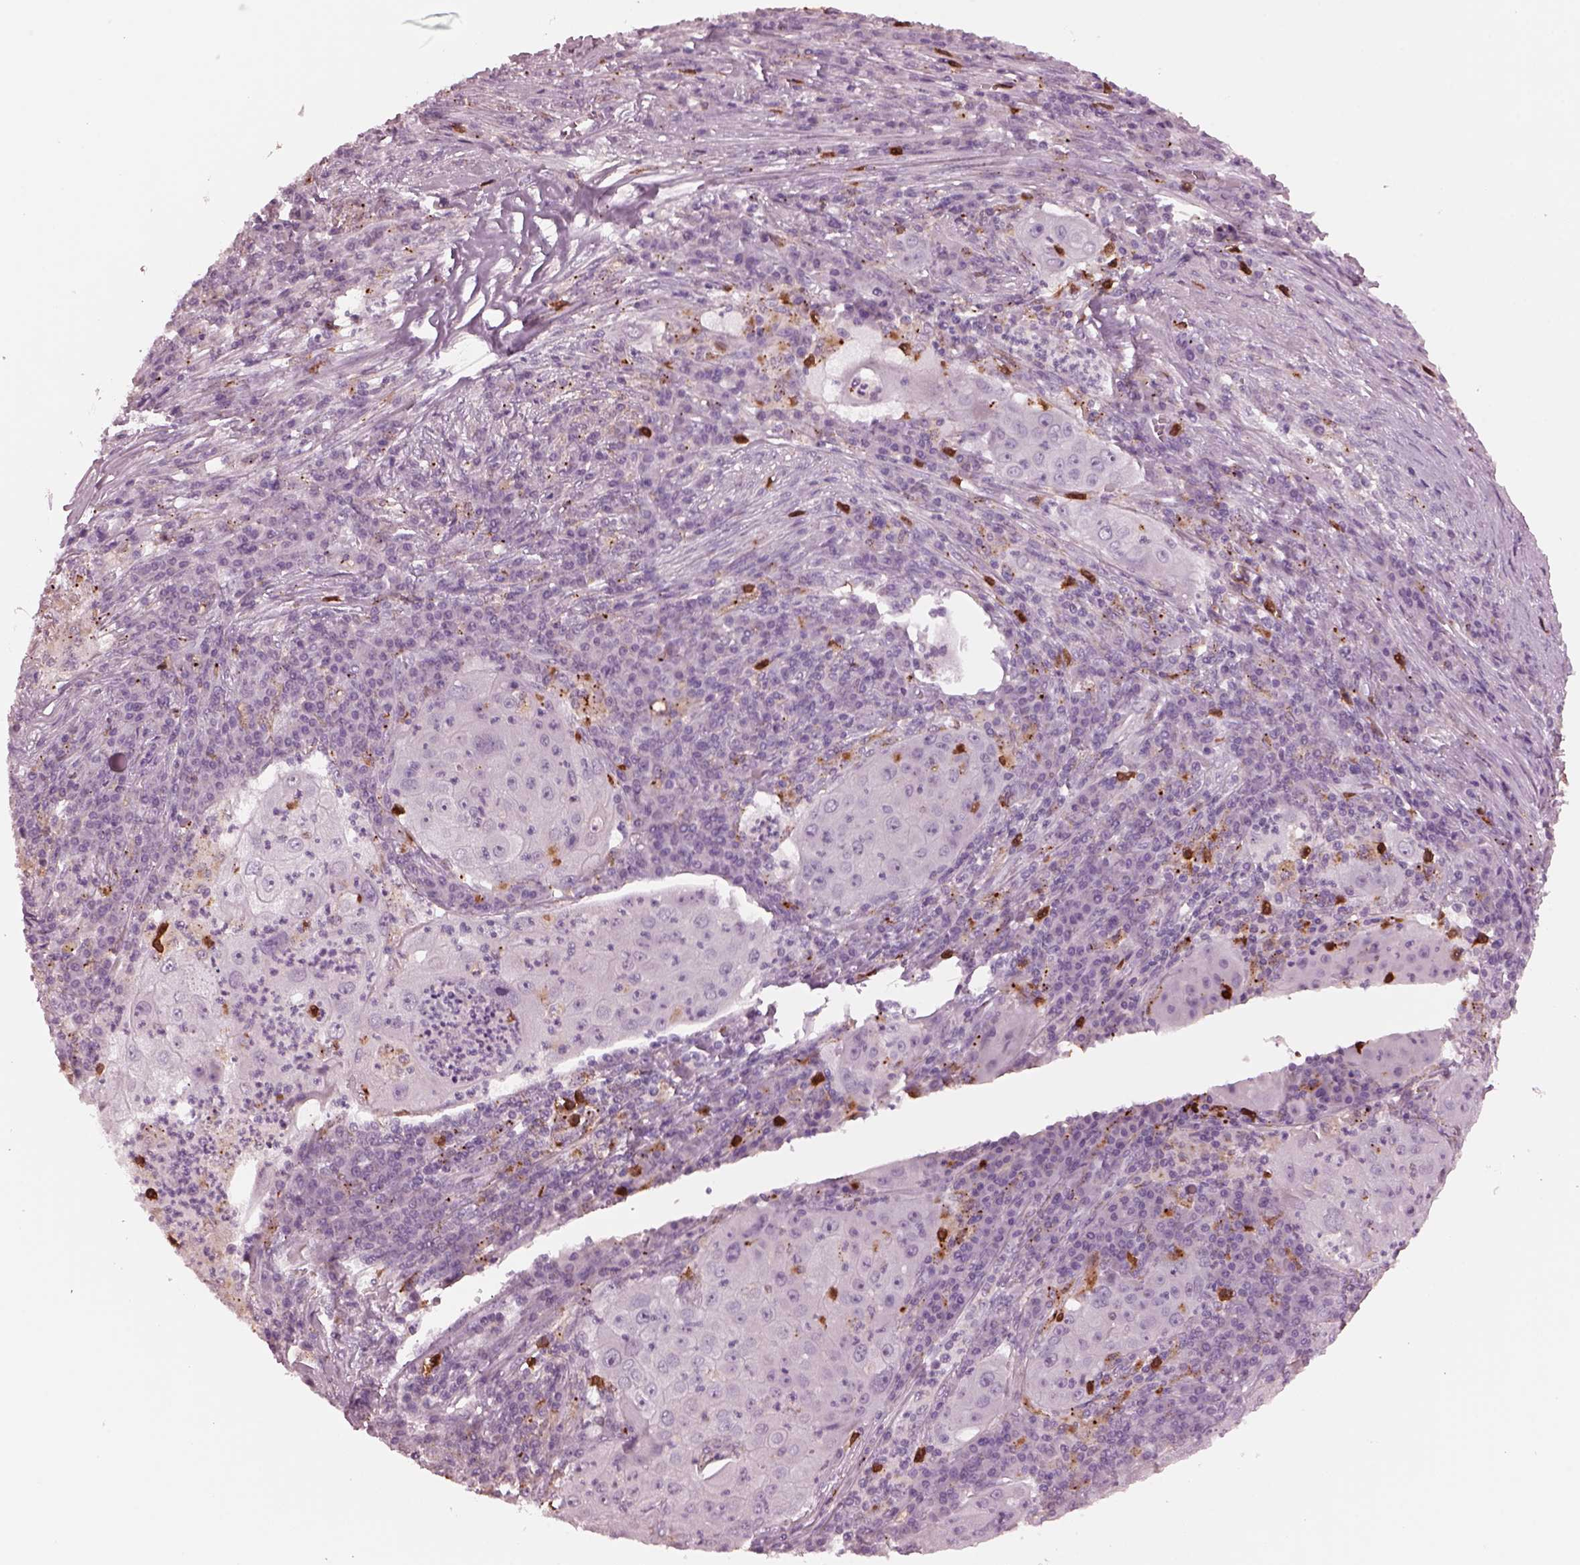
{"staining": {"intensity": "negative", "quantity": "none", "location": "none"}, "tissue": "lung cancer", "cell_type": "Tumor cells", "image_type": "cancer", "snomed": [{"axis": "morphology", "description": "Squamous cell carcinoma, NOS"}, {"axis": "topography", "description": "Lung"}], "caption": "IHC of squamous cell carcinoma (lung) demonstrates no expression in tumor cells.", "gene": "SLAMF8", "patient": {"sex": "female", "age": 59}}